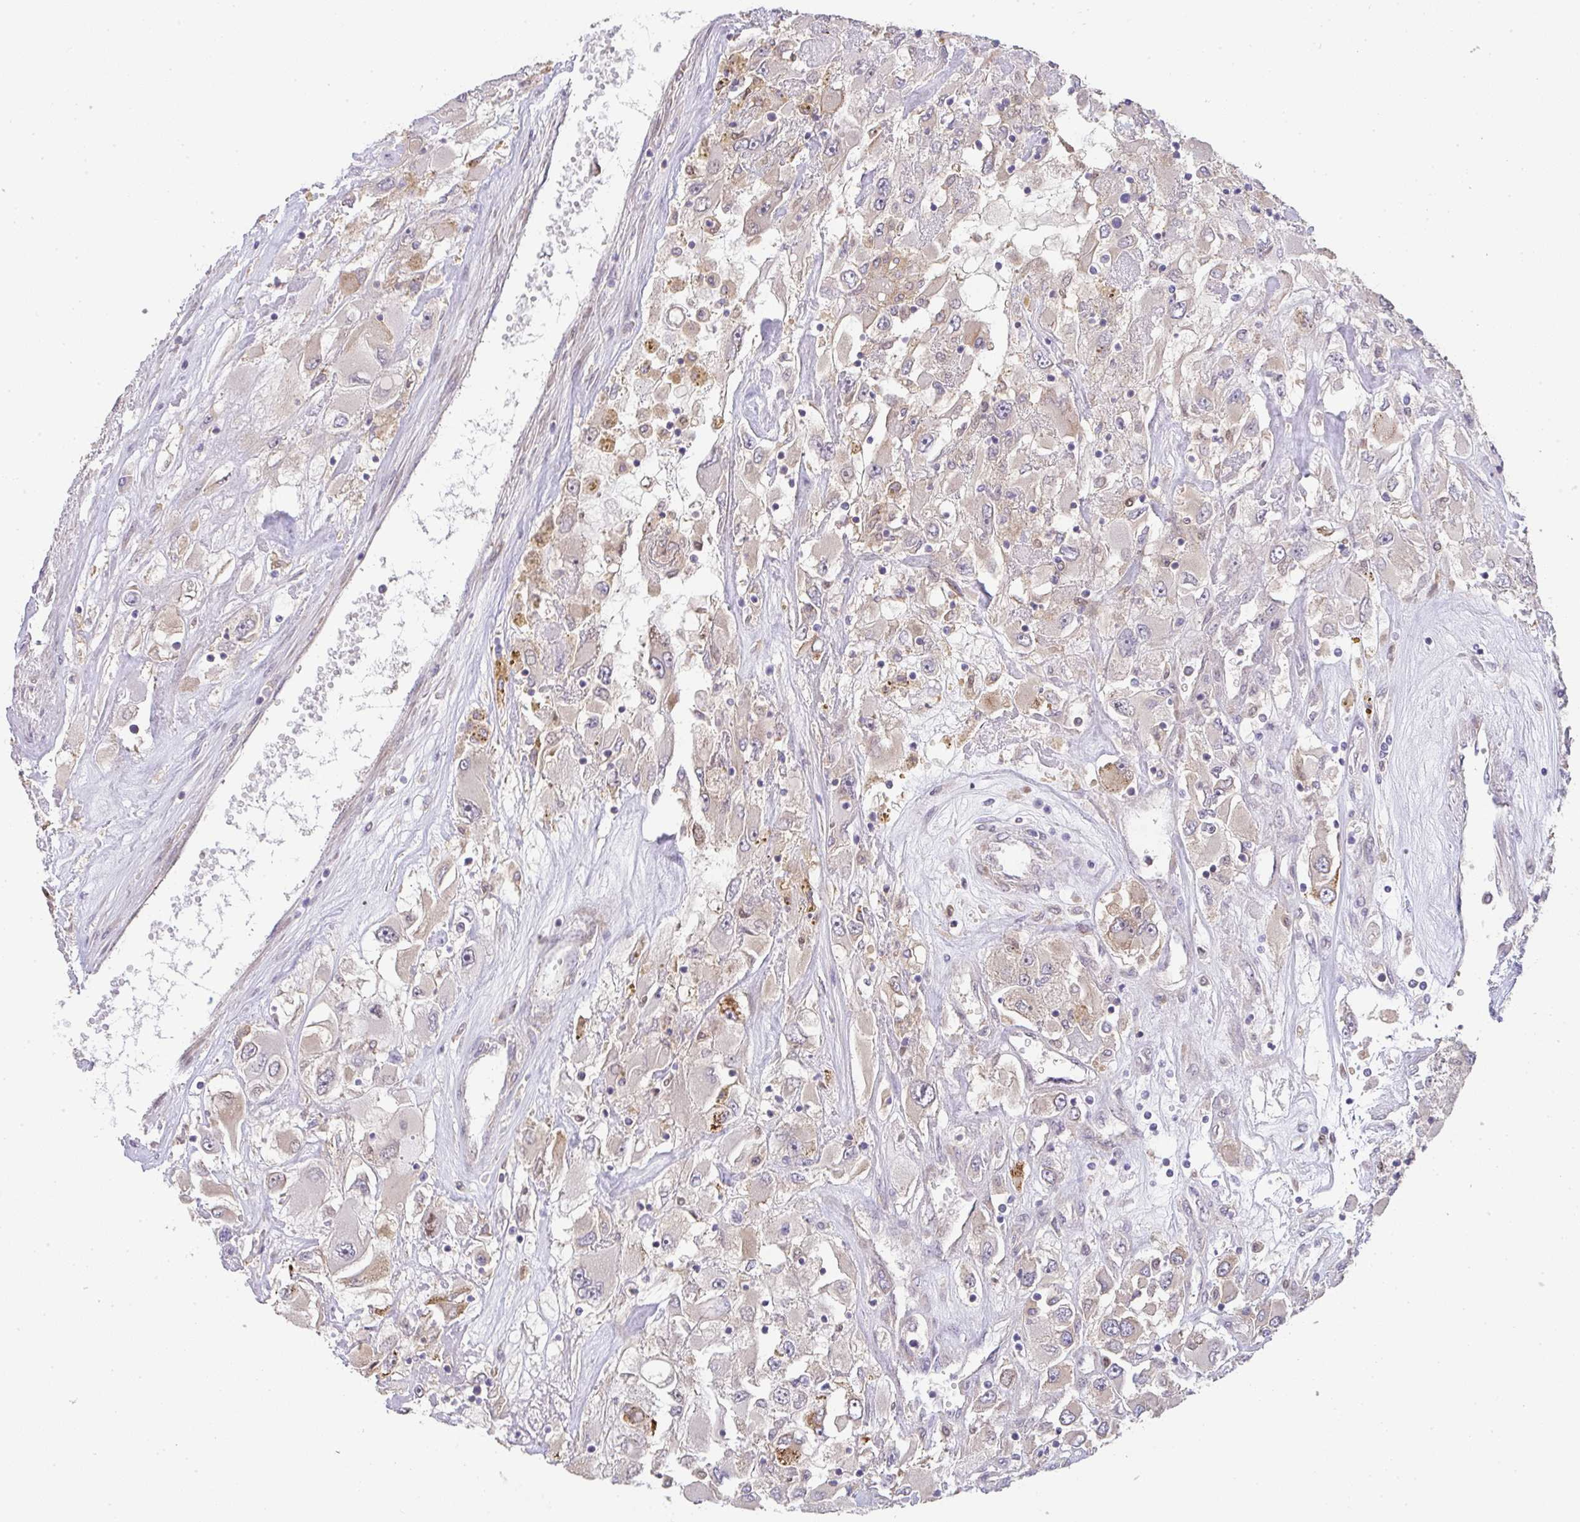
{"staining": {"intensity": "weak", "quantity": "<25%", "location": "cytoplasmic/membranous"}, "tissue": "renal cancer", "cell_type": "Tumor cells", "image_type": "cancer", "snomed": [{"axis": "morphology", "description": "Adenocarcinoma, NOS"}, {"axis": "topography", "description": "Kidney"}], "caption": "Immunohistochemistry (IHC) histopathology image of neoplastic tissue: human renal cancer stained with DAB (3,3'-diaminobenzidine) exhibits no significant protein staining in tumor cells.", "gene": "EEF1AKMT1", "patient": {"sex": "female", "age": 52}}